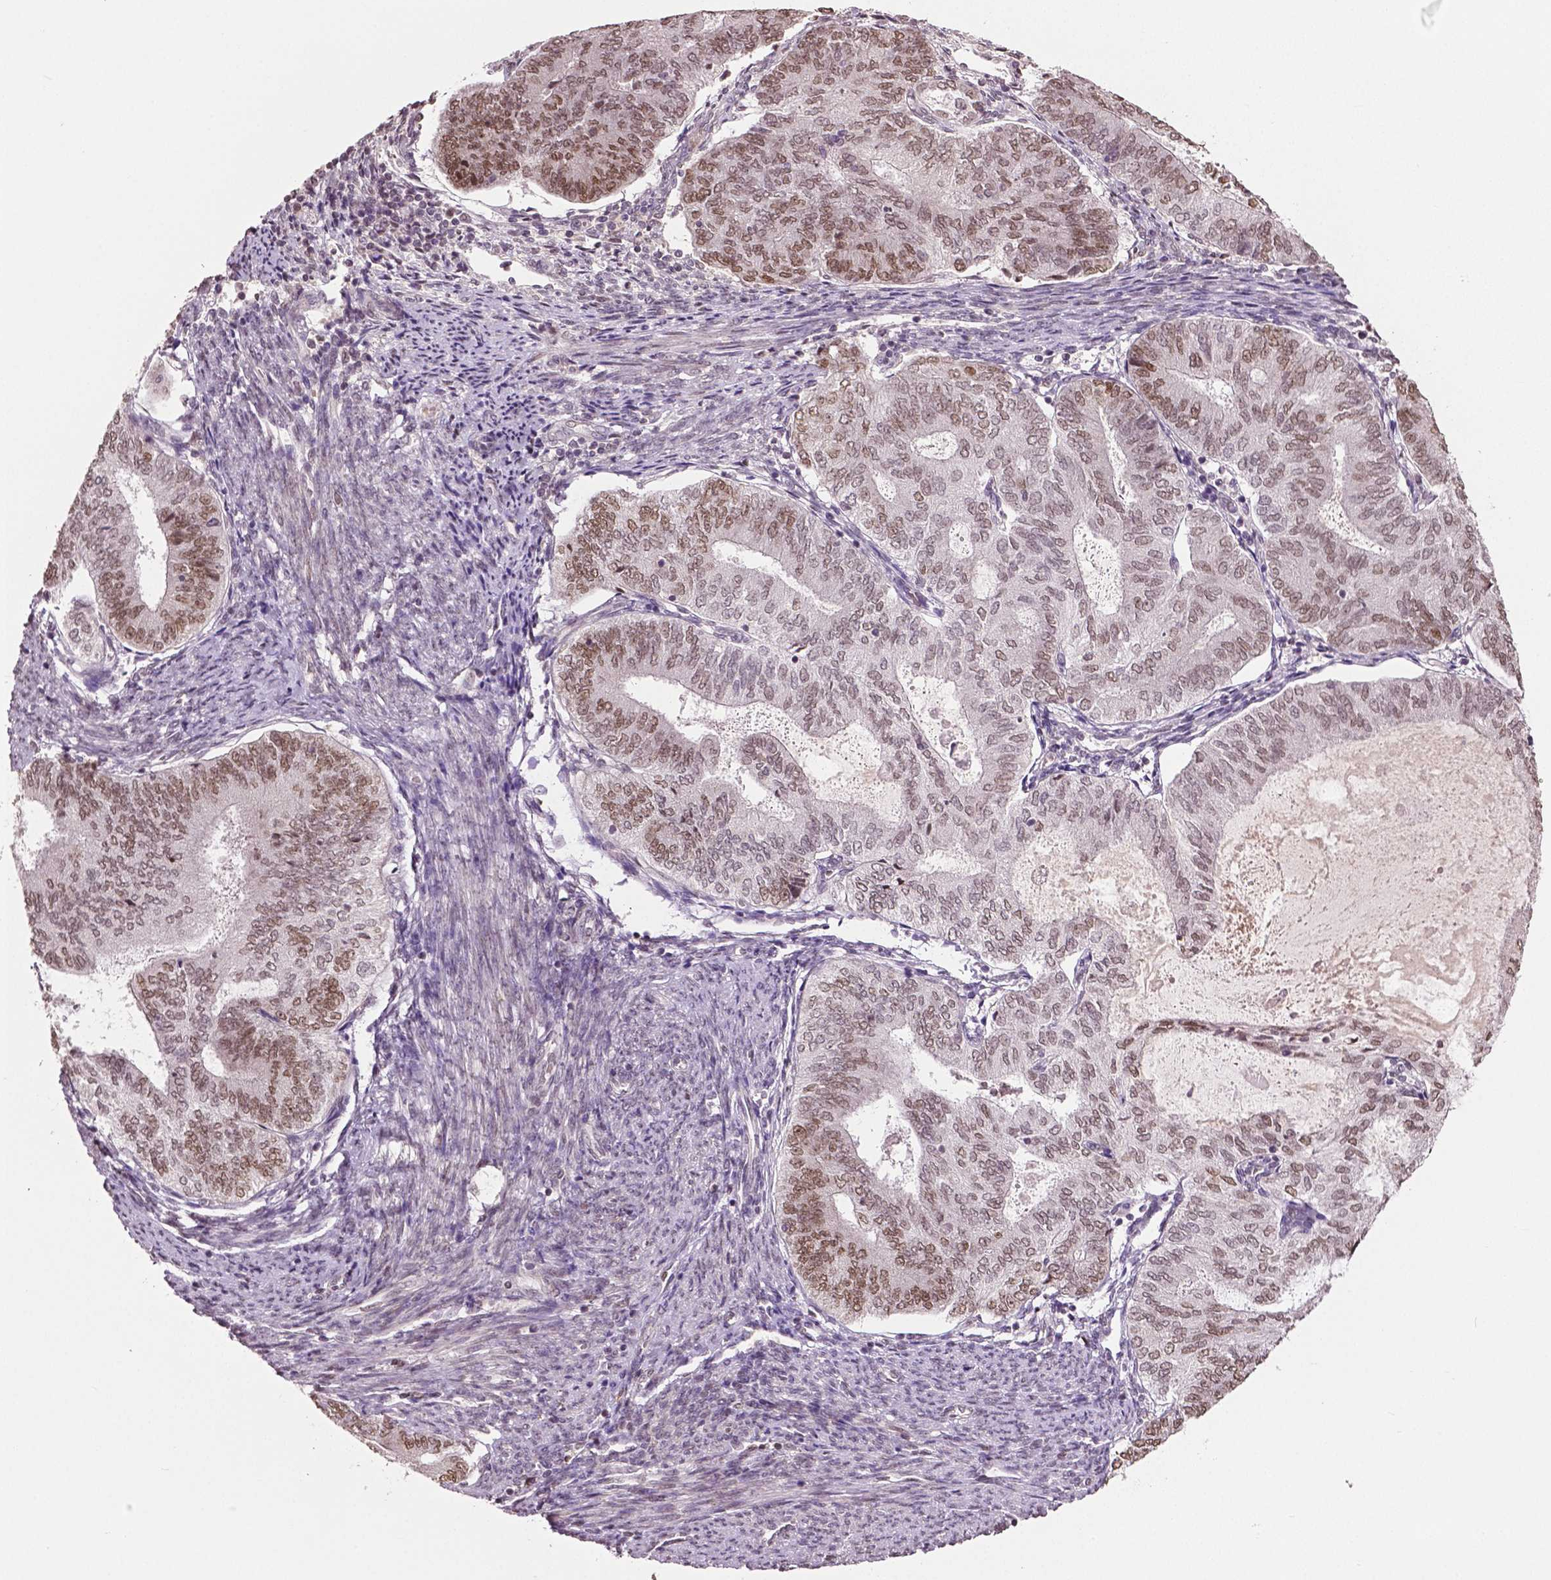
{"staining": {"intensity": "moderate", "quantity": ">75%", "location": "nuclear"}, "tissue": "endometrial cancer", "cell_type": "Tumor cells", "image_type": "cancer", "snomed": [{"axis": "morphology", "description": "Adenocarcinoma, NOS"}, {"axis": "topography", "description": "Endometrium"}], "caption": "Endometrial cancer (adenocarcinoma) stained for a protein (brown) exhibits moderate nuclear positive positivity in about >75% of tumor cells.", "gene": "DLX5", "patient": {"sex": "female", "age": 65}}